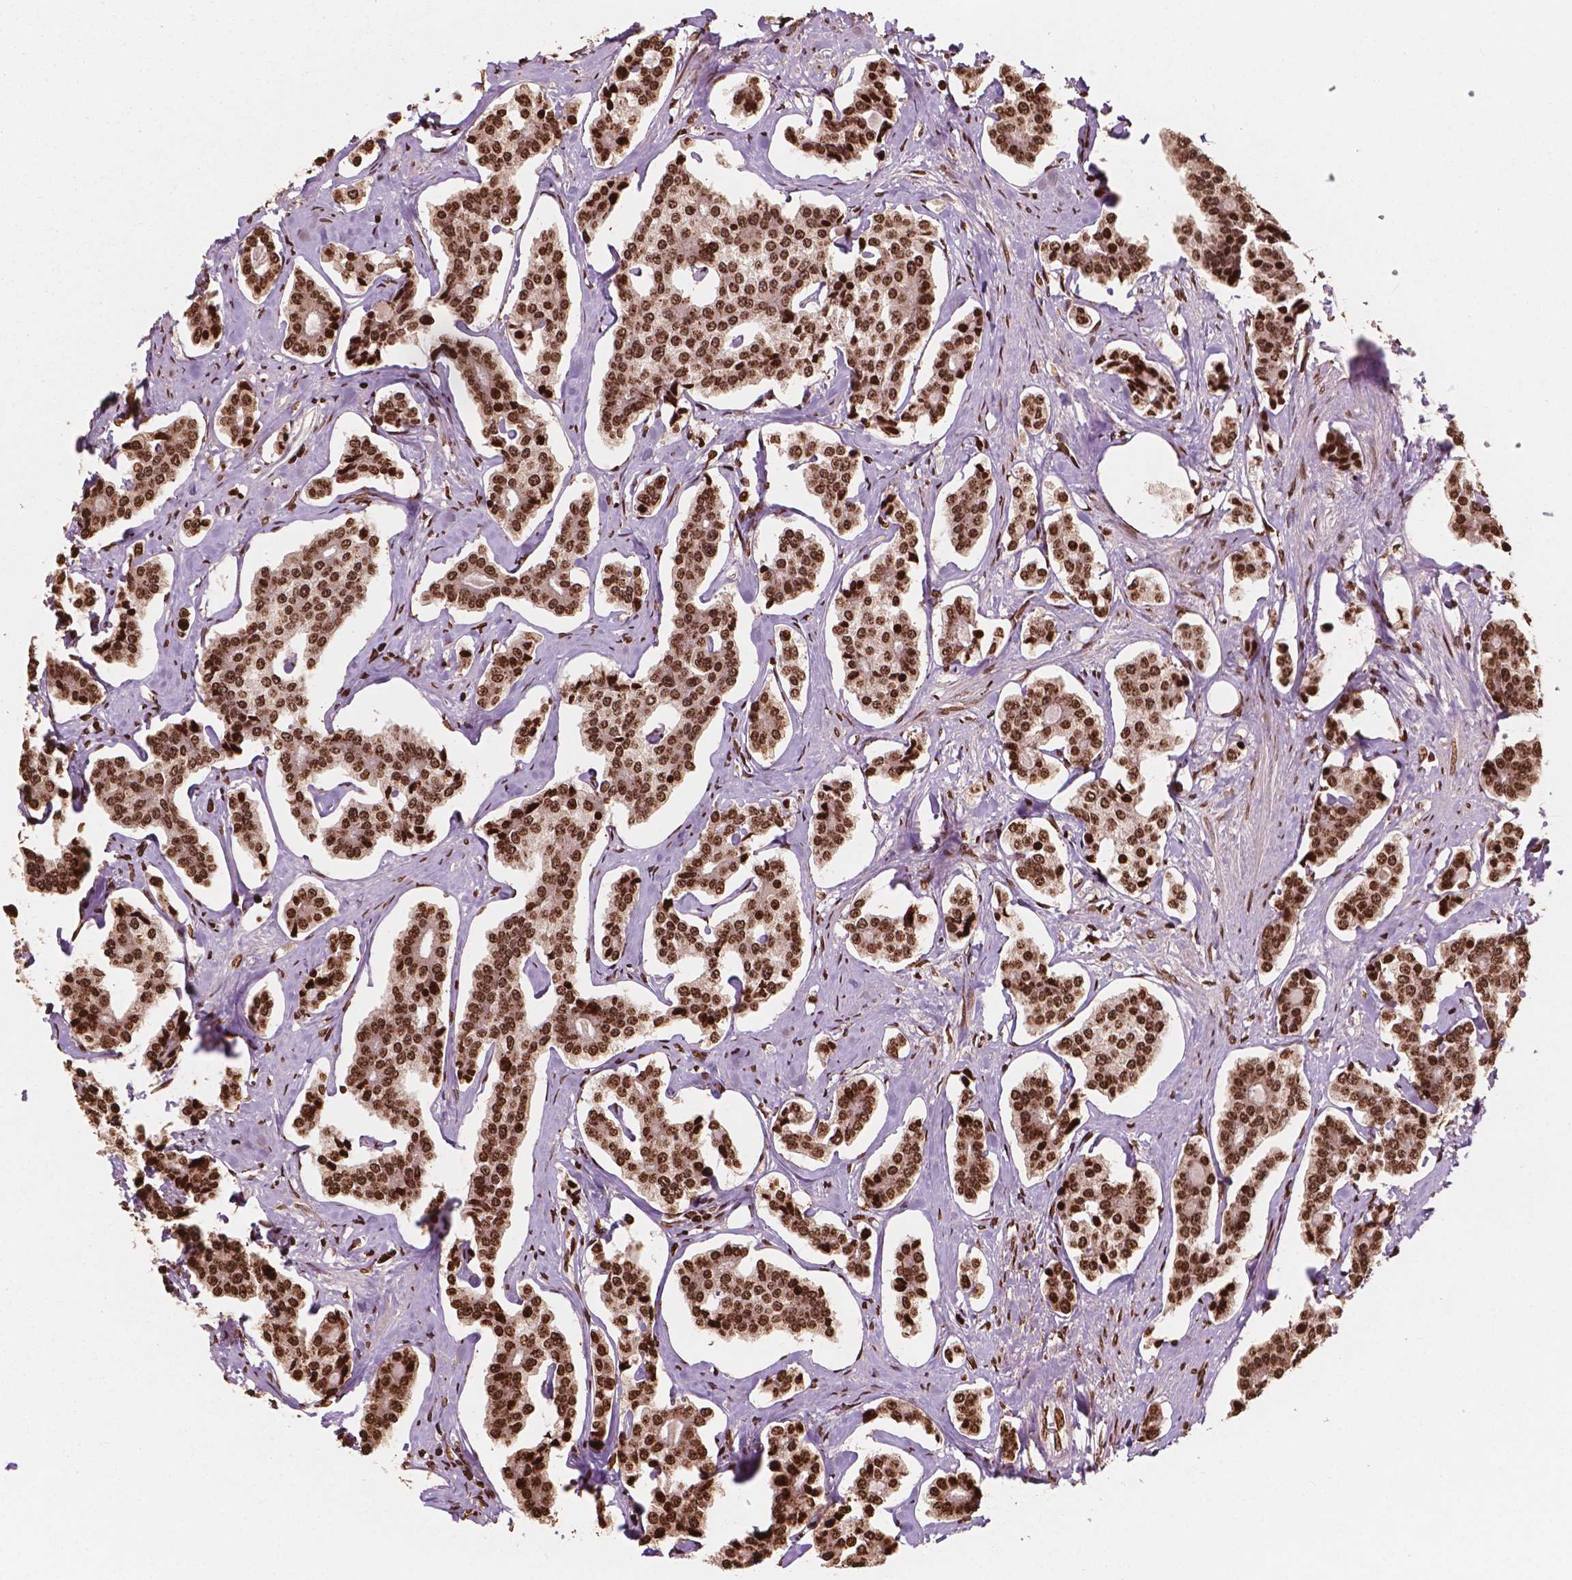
{"staining": {"intensity": "strong", "quantity": ">75%", "location": "nuclear"}, "tissue": "carcinoid", "cell_type": "Tumor cells", "image_type": "cancer", "snomed": [{"axis": "morphology", "description": "Carcinoid, malignant, NOS"}, {"axis": "topography", "description": "Small intestine"}], "caption": "DAB (3,3'-diaminobenzidine) immunohistochemical staining of carcinoid reveals strong nuclear protein staining in about >75% of tumor cells.", "gene": "H3C7", "patient": {"sex": "female", "age": 65}}